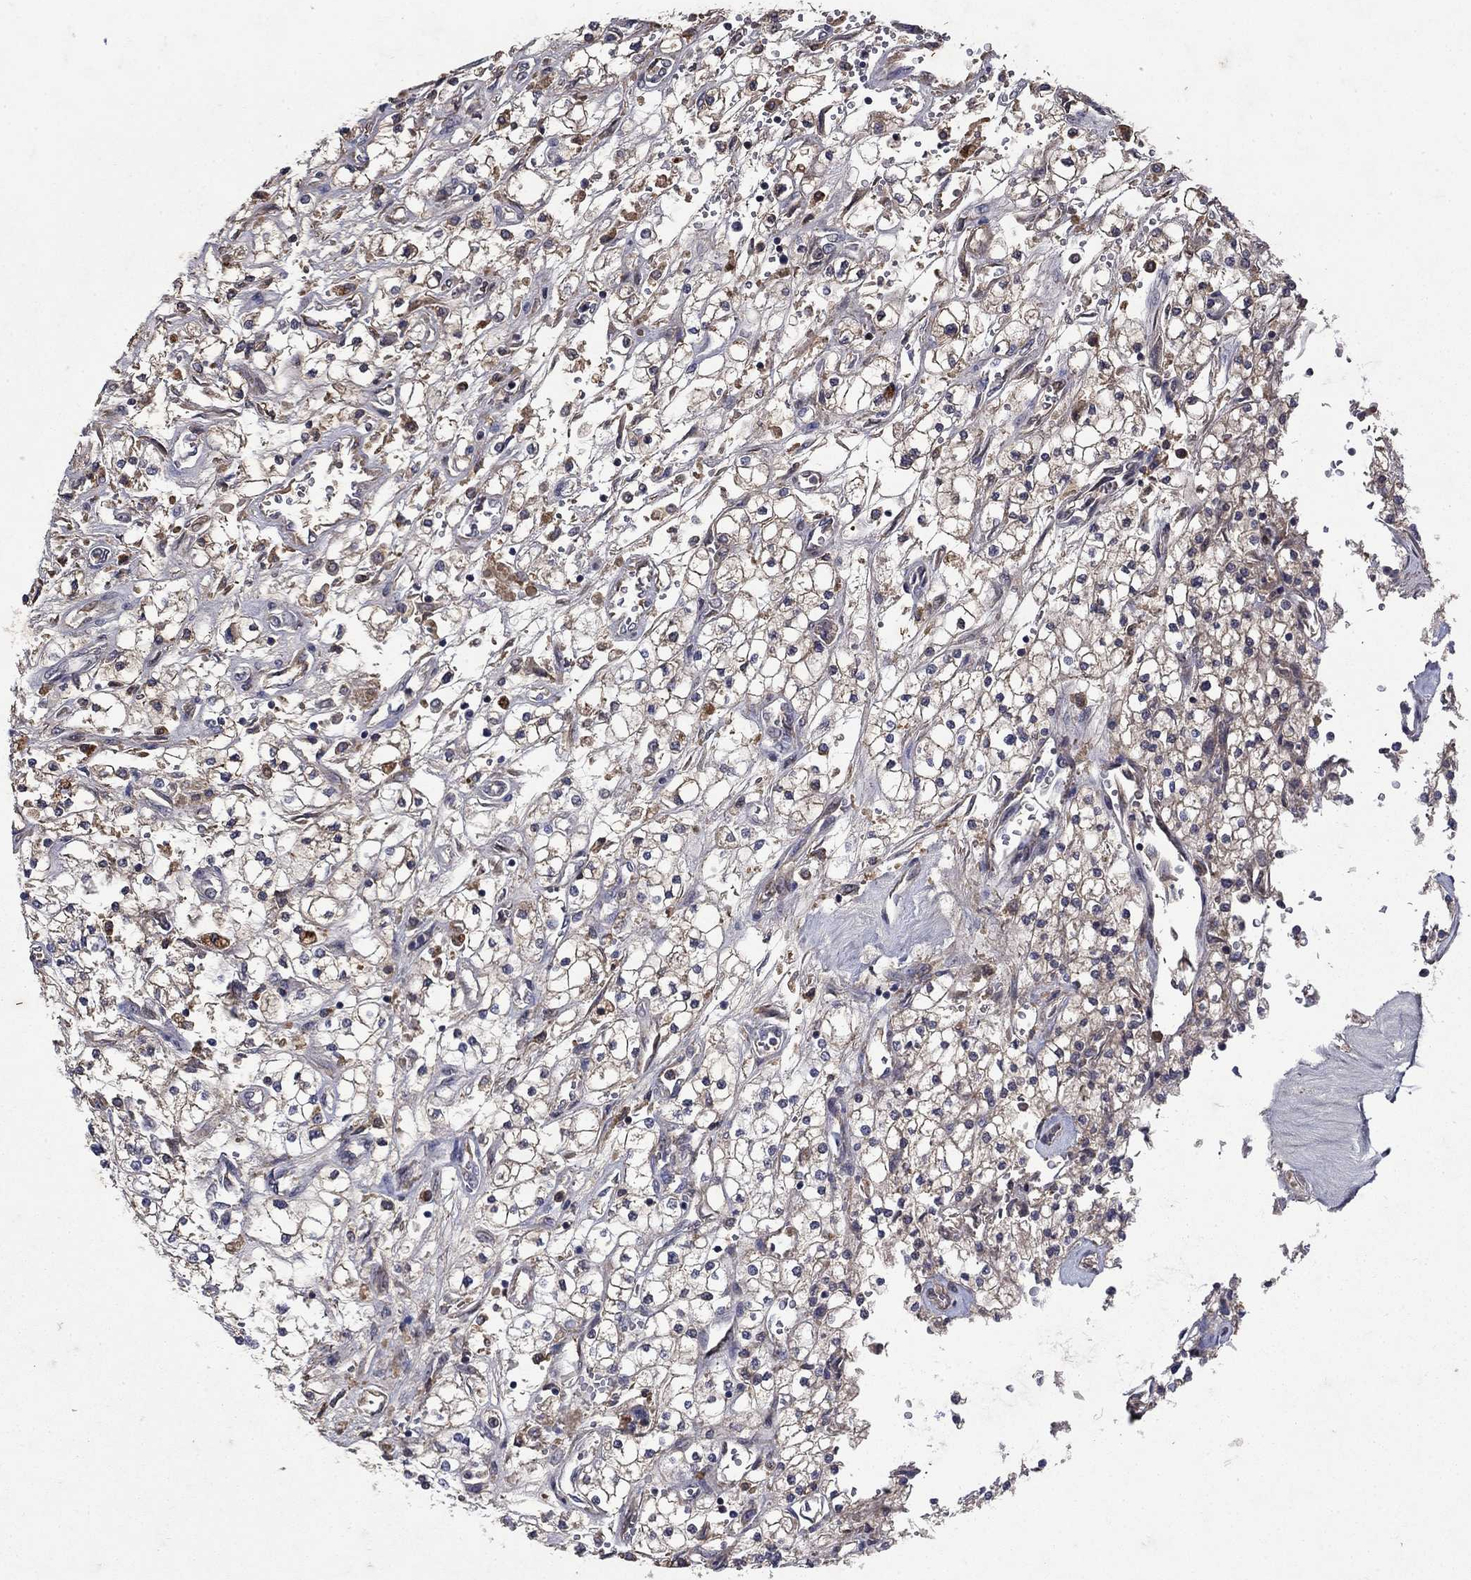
{"staining": {"intensity": "moderate", "quantity": "<25%", "location": "cytoplasmic/membranous"}, "tissue": "renal cancer", "cell_type": "Tumor cells", "image_type": "cancer", "snomed": [{"axis": "morphology", "description": "Adenocarcinoma, NOS"}, {"axis": "topography", "description": "Kidney"}], "caption": "This is a micrograph of IHC staining of renal cancer, which shows moderate staining in the cytoplasmic/membranous of tumor cells.", "gene": "NPC2", "patient": {"sex": "male", "age": 80}}